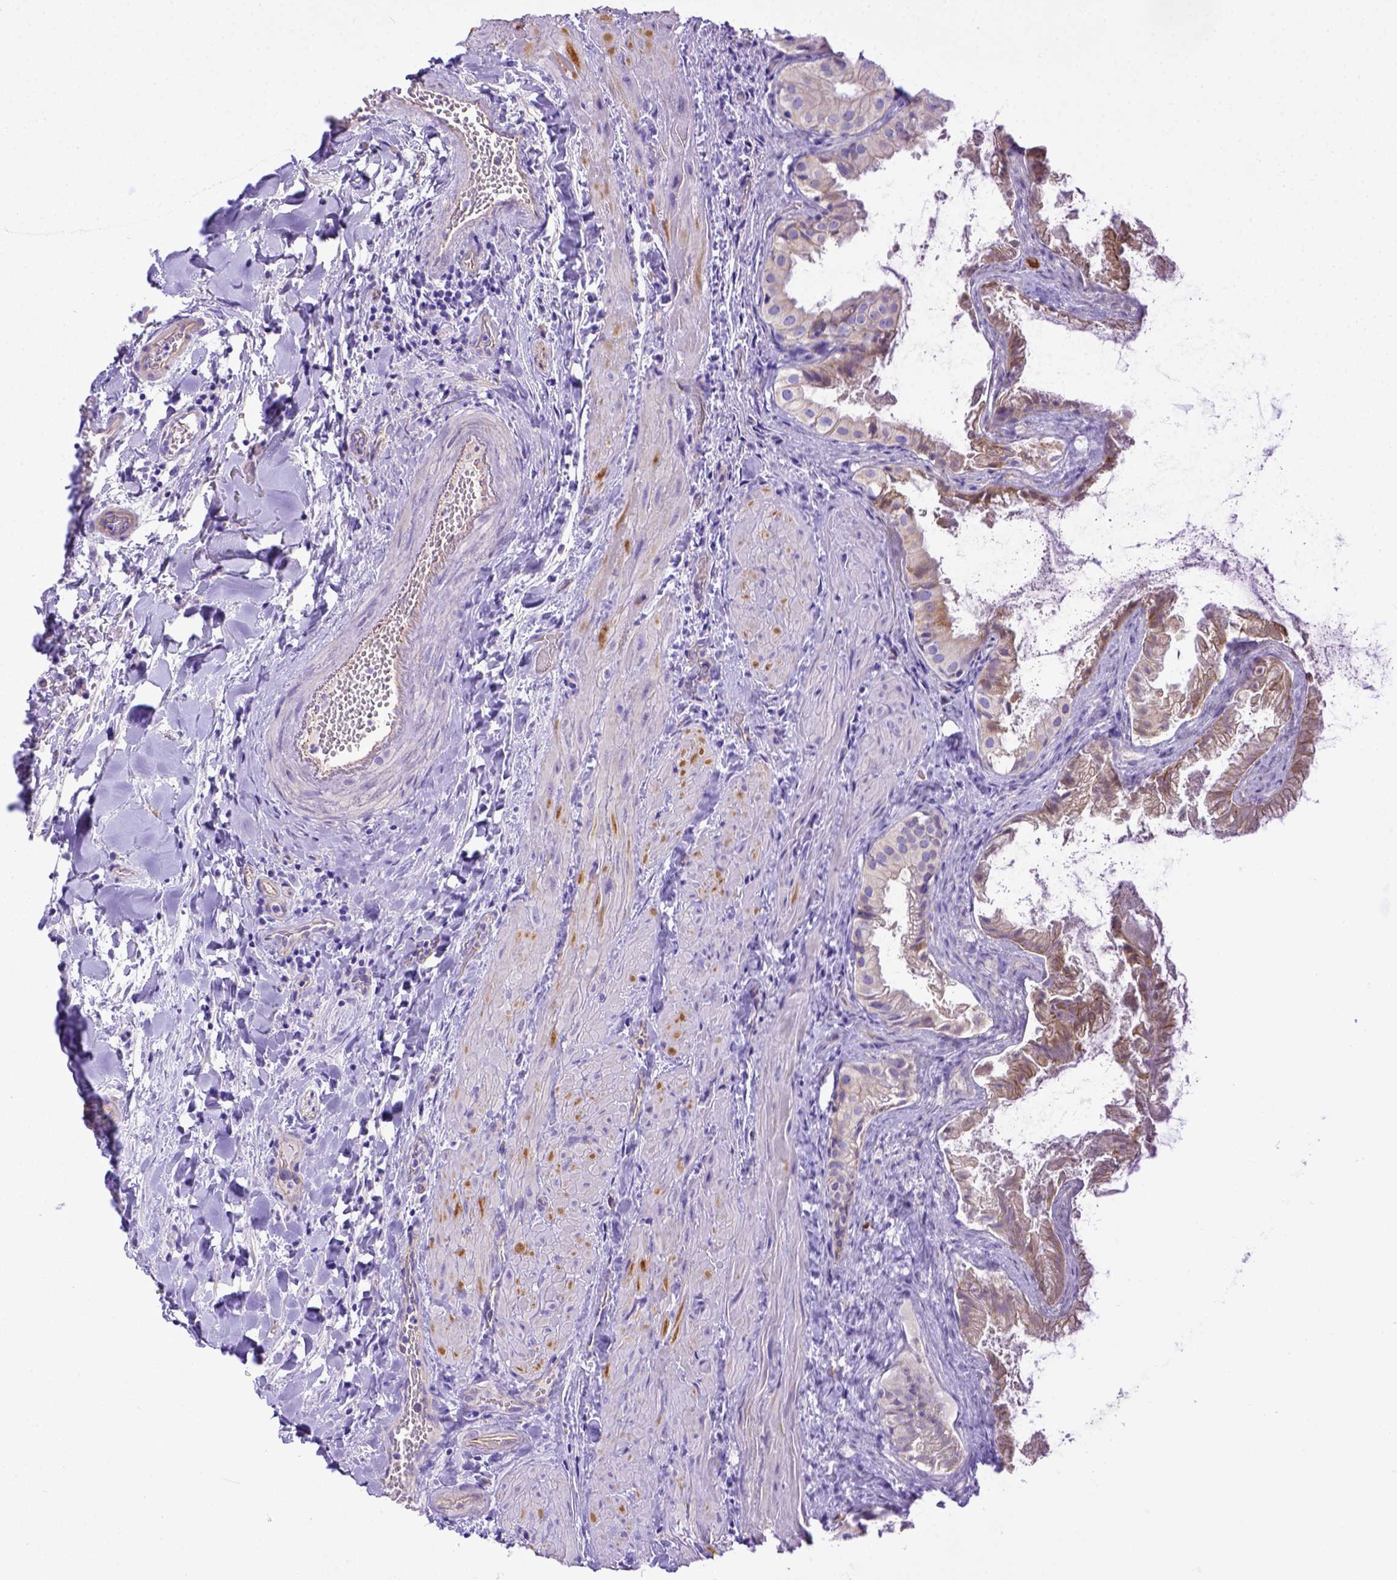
{"staining": {"intensity": "negative", "quantity": "none", "location": "none"}, "tissue": "gallbladder", "cell_type": "Glandular cells", "image_type": "normal", "snomed": [{"axis": "morphology", "description": "Normal tissue, NOS"}, {"axis": "topography", "description": "Gallbladder"}], "caption": "Gallbladder was stained to show a protein in brown. There is no significant expression in glandular cells. Nuclei are stained in blue.", "gene": "LRRC18", "patient": {"sex": "male", "age": 70}}